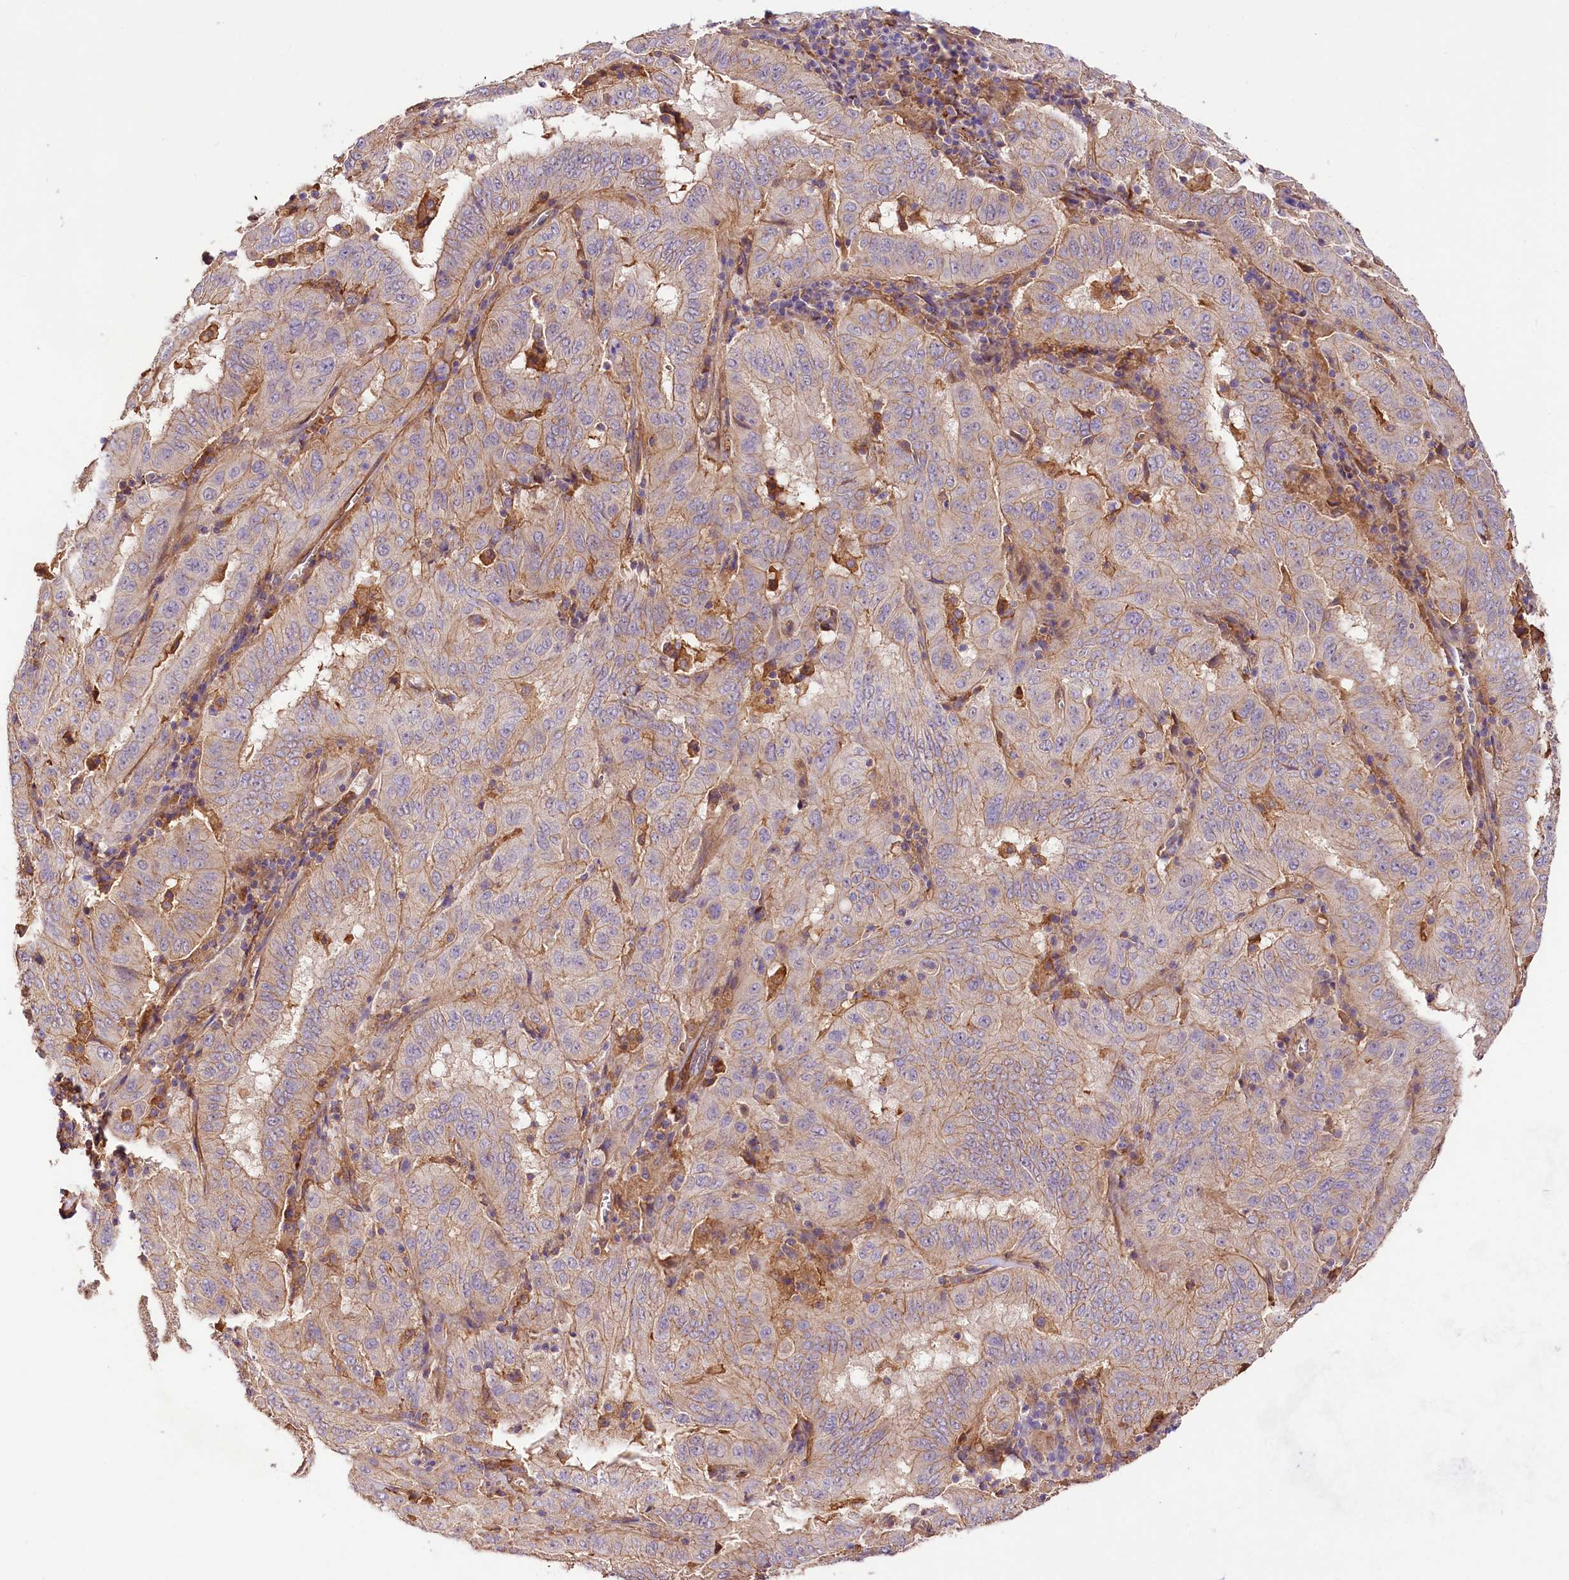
{"staining": {"intensity": "weak", "quantity": "<25%", "location": "cytoplasmic/membranous"}, "tissue": "pancreatic cancer", "cell_type": "Tumor cells", "image_type": "cancer", "snomed": [{"axis": "morphology", "description": "Adenocarcinoma, NOS"}, {"axis": "topography", "description": "Pancreas"}], "caption": "Immunohistochemistry (IHC) micrograph of human pancreatic cancer (adenocarcinoma) stained for a protein (brown), which demonstrates no staining in tumor cells.", "gene": "CSAD", "patient": {"sex": "male", "age": 63}}